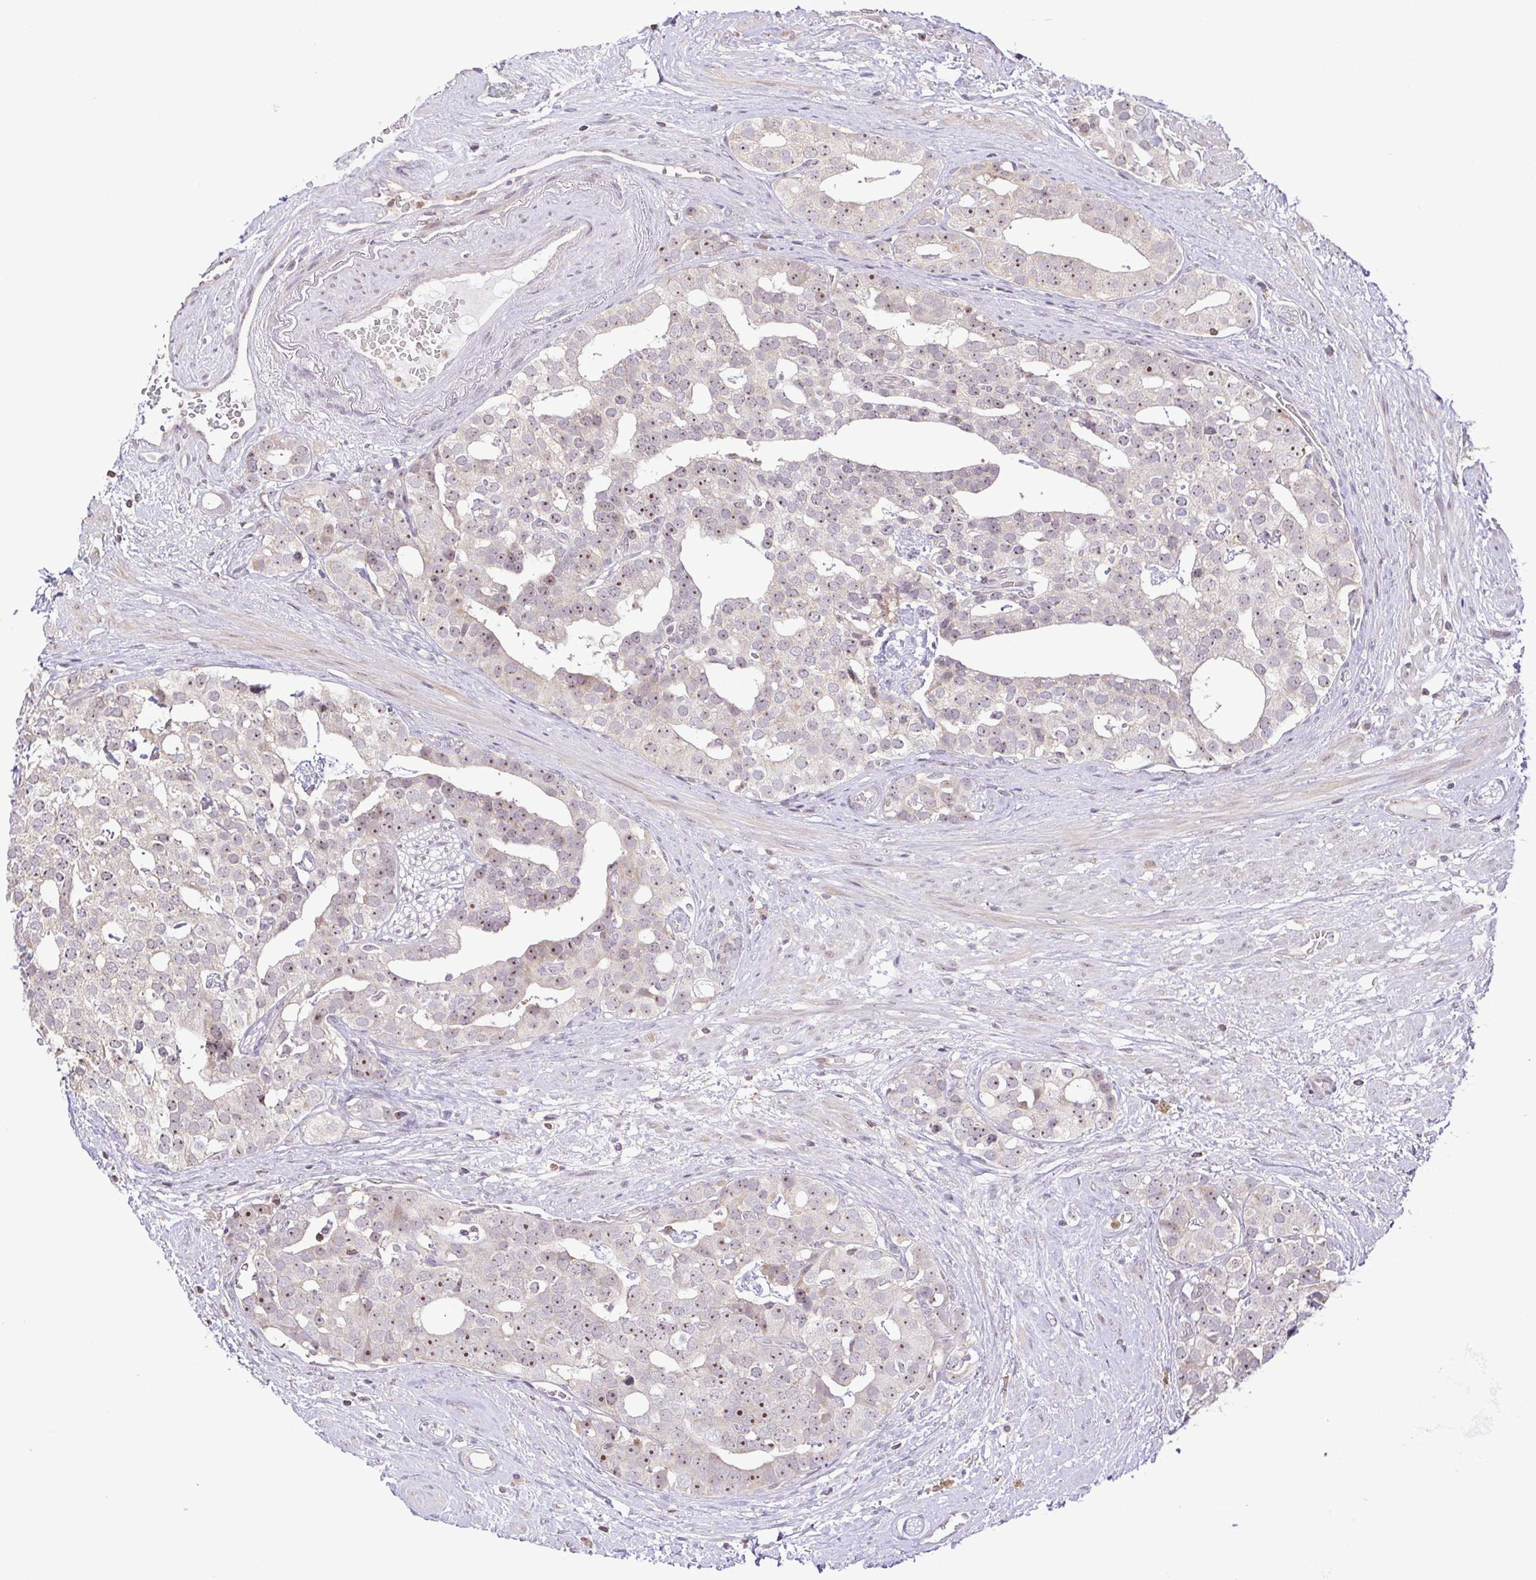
{"staining": {"intensity": "moderate", "quantity": "25%-75%", "location": "nuclear"}, "tissue": "prostate cancer", "cell_type": "Tumor cells", "image_type": "cancer", "snomed": [{"axis": "morphology", "description": "Adenocarcinoma, High grade"}, {"axis": "topography", "description": "Prostate"}], "caption": "High-grade adenocarcinoma (prostate) stained with immunohistochemistry demonstrates moderate nuclear positivity in approximately 25%-75% of tumor cells.", "gene": "RSL24D1", "patient": {"sex": "male", "age": 71}}